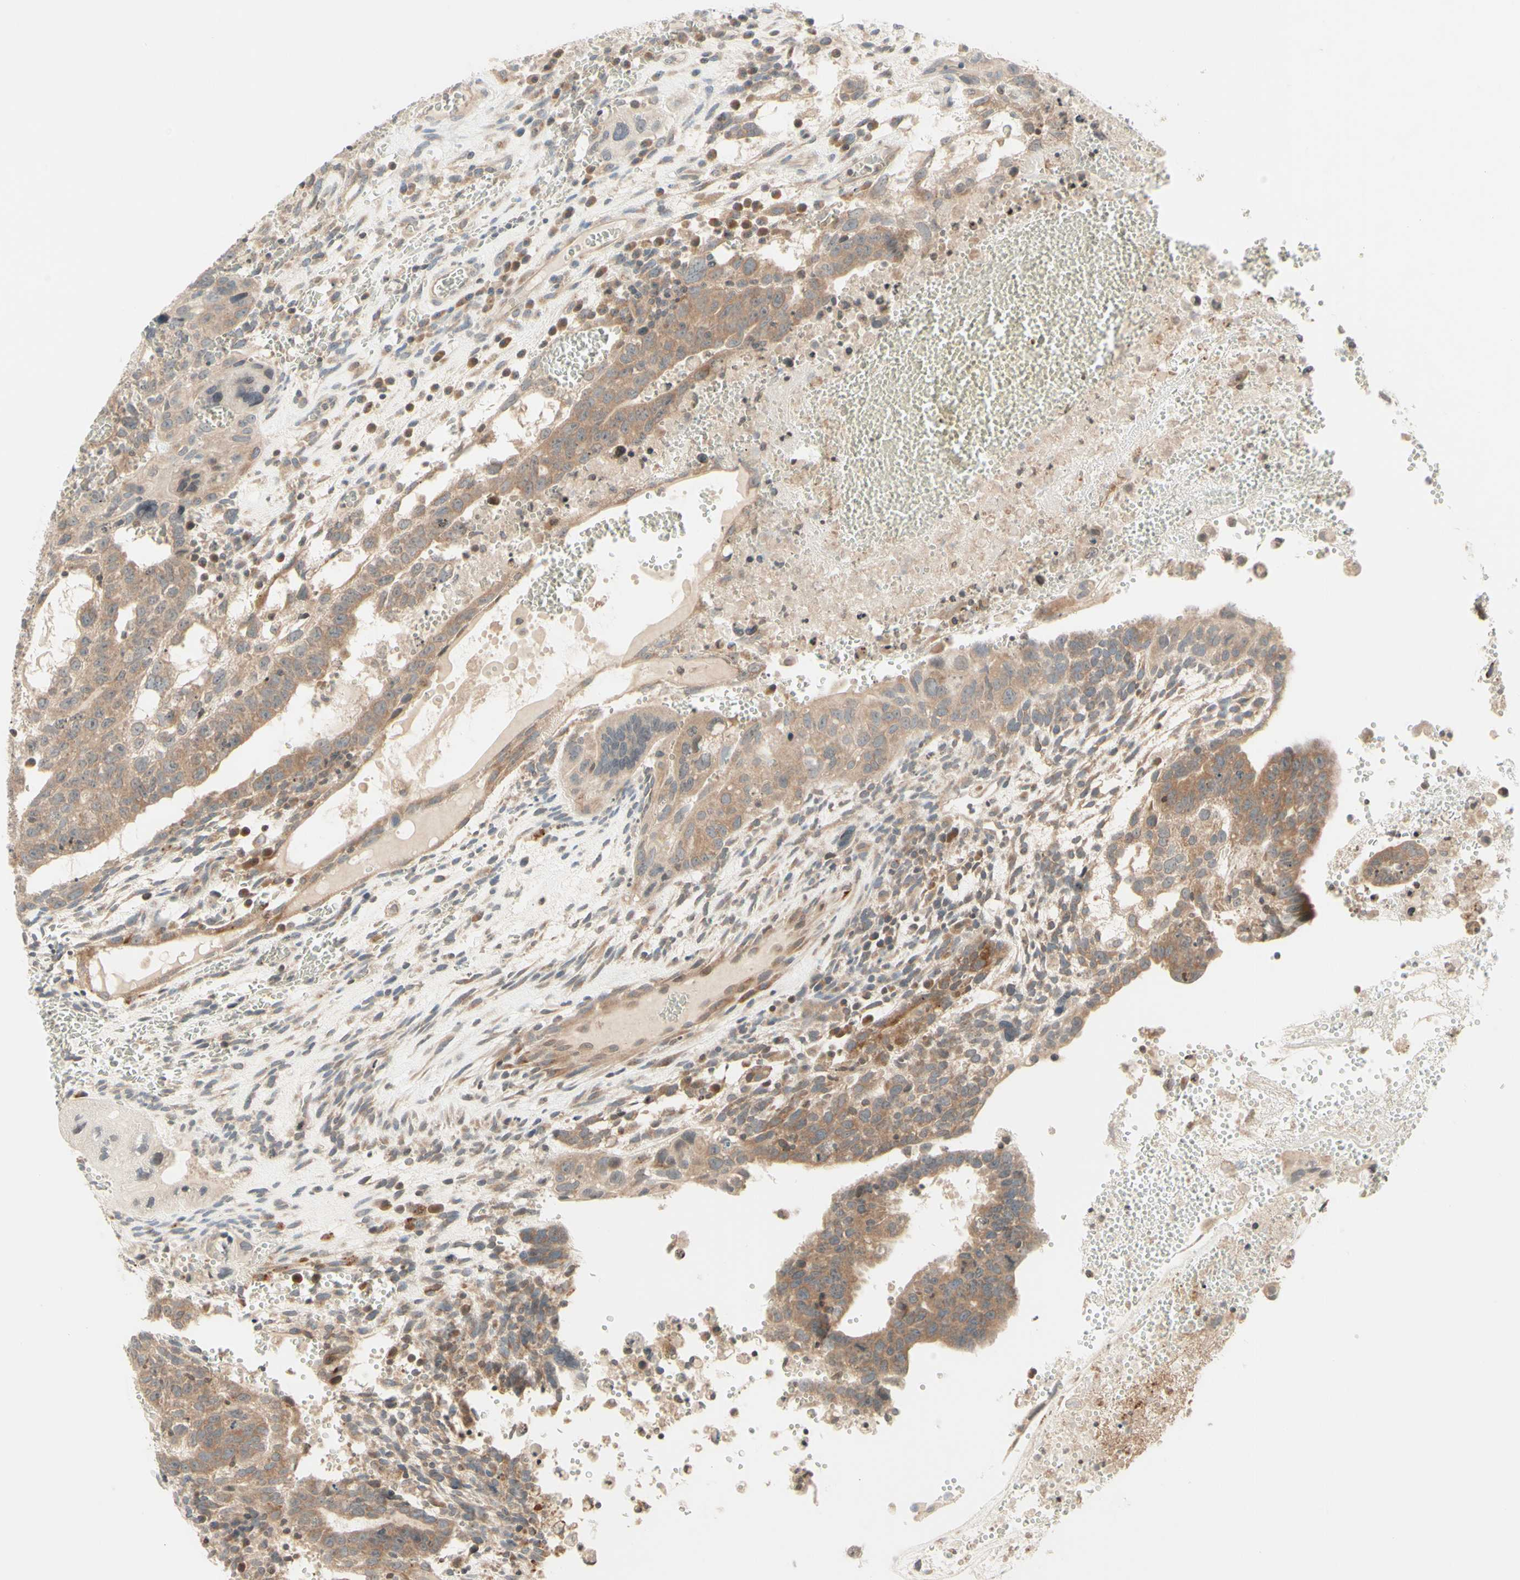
{"staining": {"intensity": "weak", "quantity": ">75%", "location": "cytoplasmic/membranous"}, "tissue": "testis cancer", "cell_type": "Tumor cells", "image_type": "cancer", "snomed": [{"axis": "morphology", "description": "Seminoma, NOS"}, {"axis": "morphology", "description": "Carcinoma, Embryonal, NOS"}, {"axis": "topography", "description": "Testis"}], "caption": "High-power microscopy captured an IHC histopathology image of testis seminoma, revealing weak cytoplasmic/membranous positivity in approximately >75% of tumor cells.", "gene": "ZW10", "patient": {"sex": "male", "age": 52}}